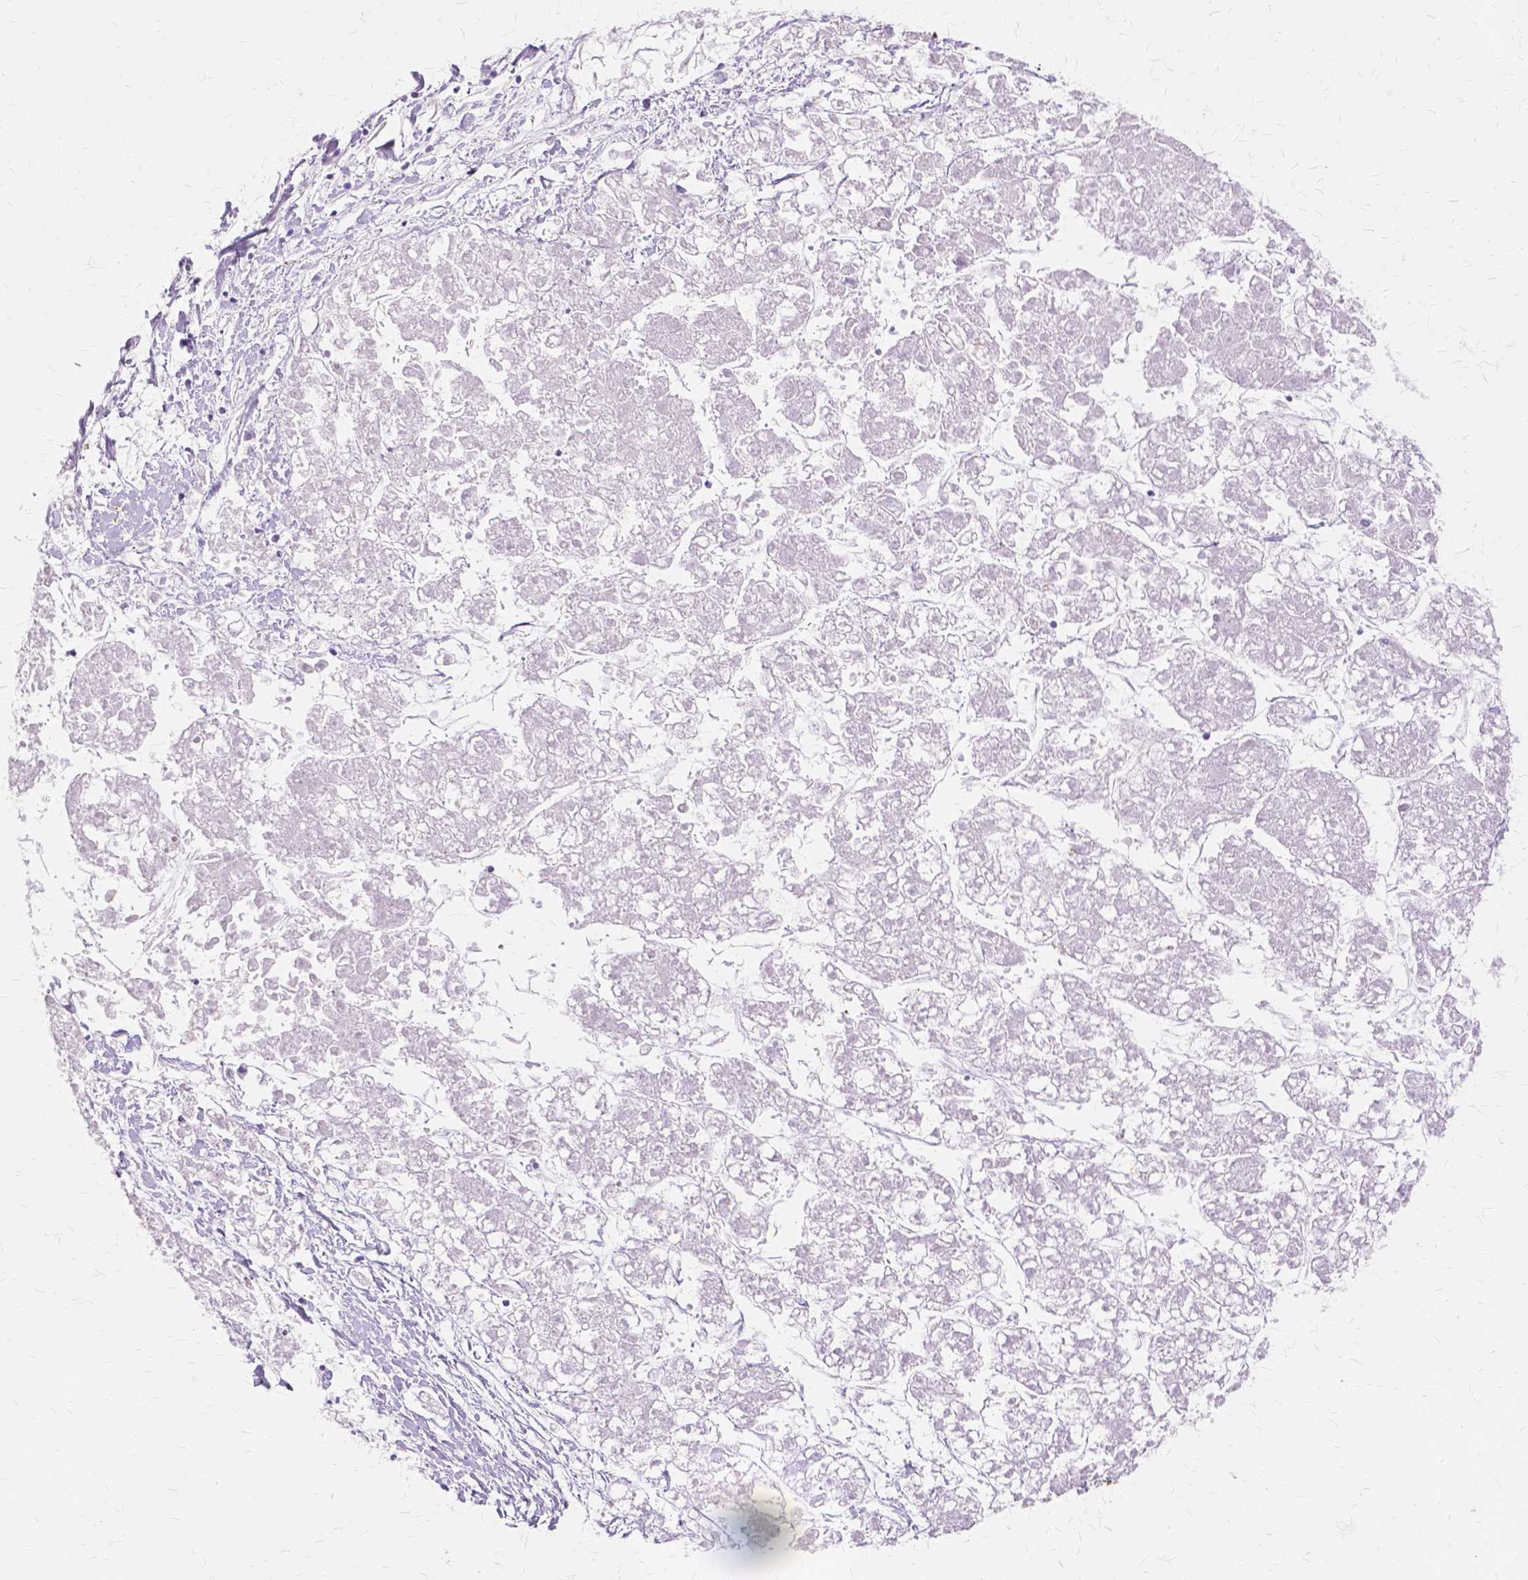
{"staining": {"intensity": "negative", "quantity": "none", "location": "none"}, "tissue": "liver cancer", "cell_type": "Tumor cells", "image_type": "cancer", "snomed": [{"axis": "morphology", "description": "Carcinoma, Hepatocellular, NOS"}, {"axis": "topography", "description": "Liver"}], "caption": "This is a micrograph of immunohistochemistry staining of hepatocellular carcinoma (liver), which shows no expression in tumor cells.", "gene": "TGM1", "patient": {"sex": "male", "age": 56}}